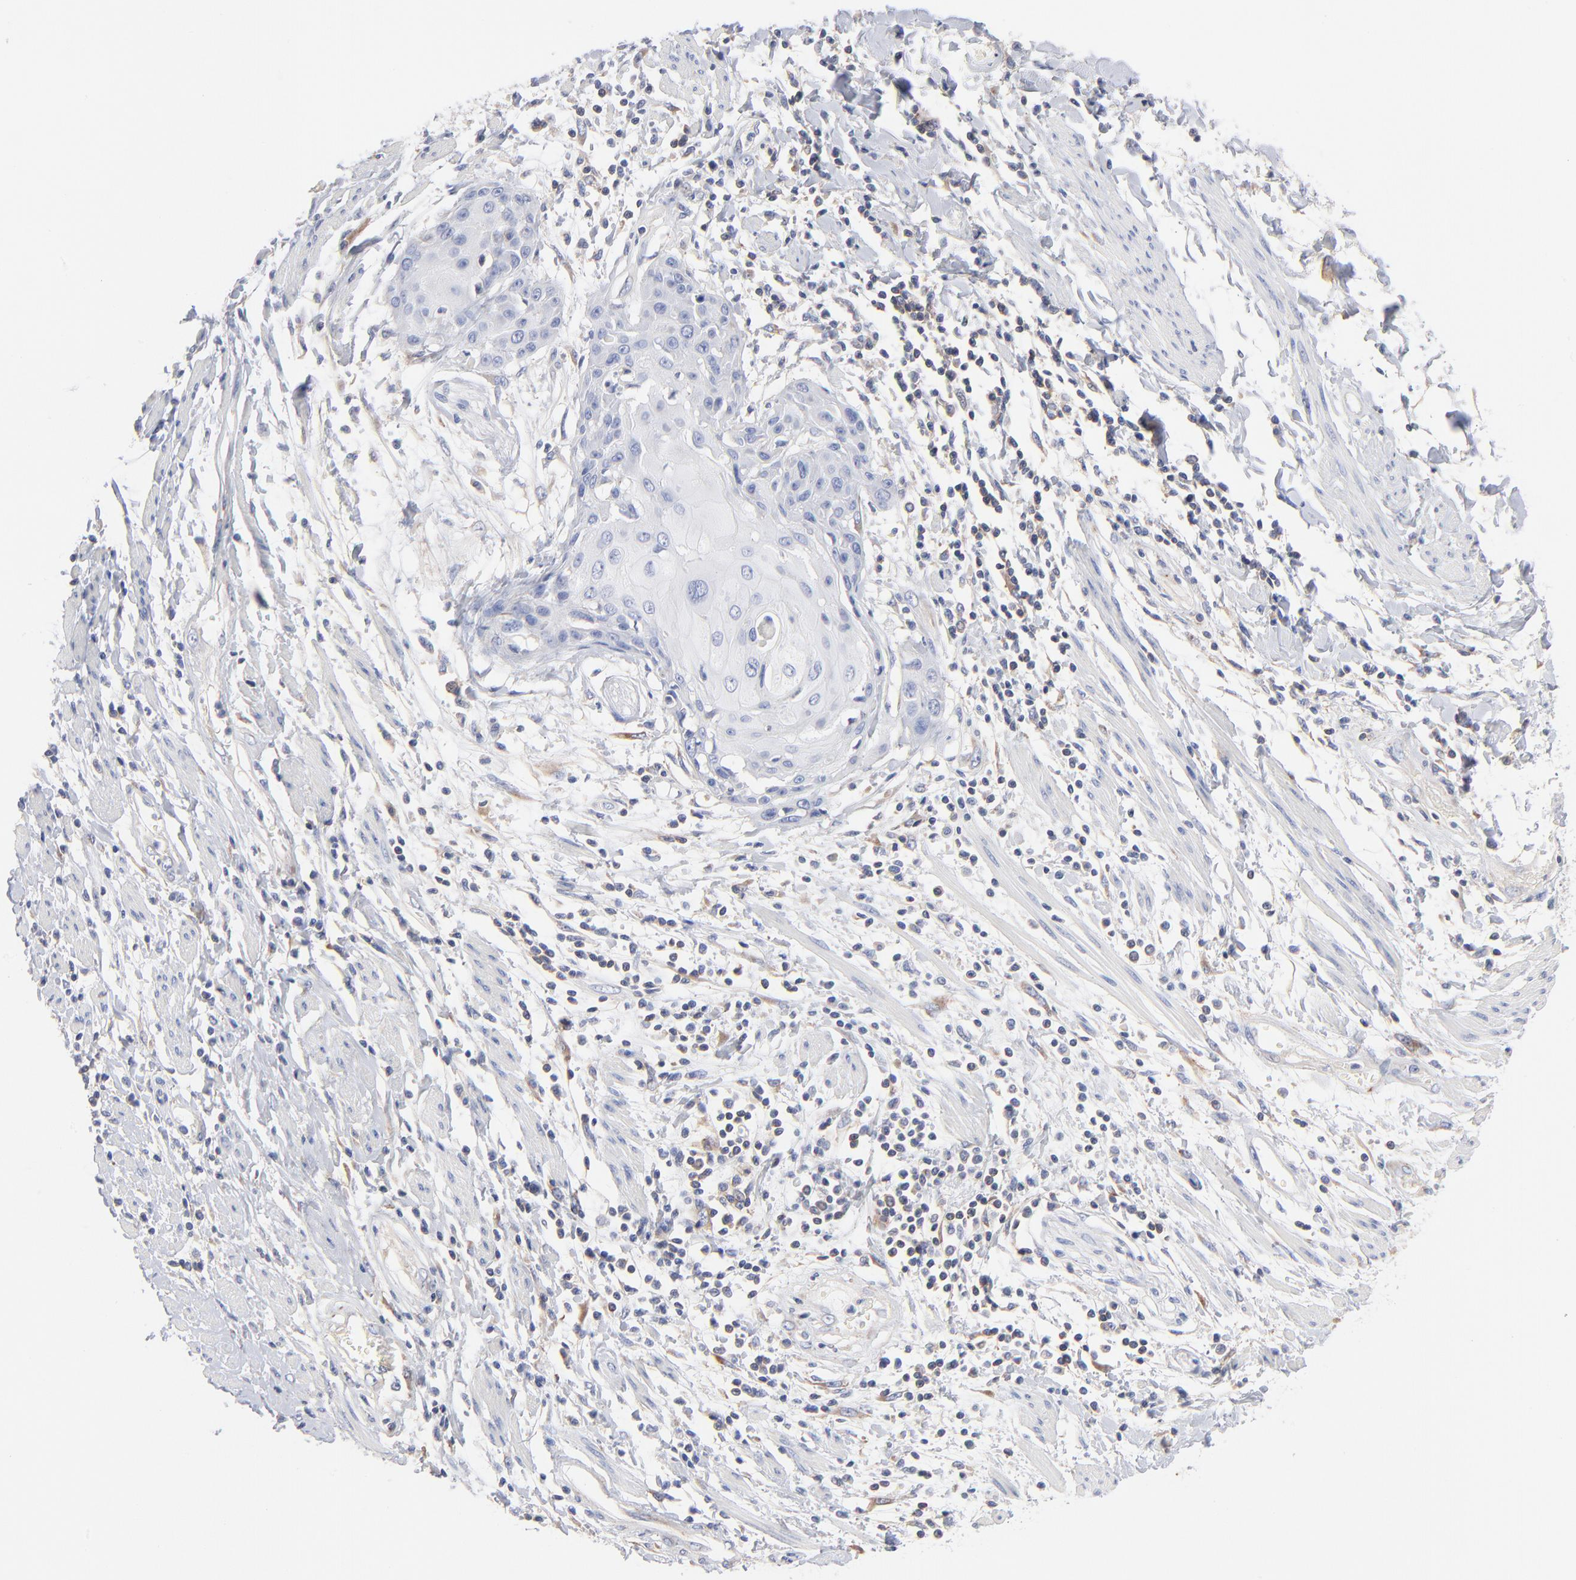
{"staining": {"intensity": "negative", "quantity": "none", "location": "none"}, "tissue": "cervical cancer", "cell_type": "Tumor cells", "image_type": "cancer", "snomed": [{"axis": "morphology", "description": "Squamous cell carcinoma, NOS"}, {"axis": "topography", "description": "Cervix"}], "caption": "An immunohistochemistry (IHC) micrograph of cervical cancer is shown. There is no staining in tumor cells of cervical cancer. The staining was performed using DAB to visualize the protein expression in brown, while the nuclei were stained in blue with hematoxylin (Magnification: 20x).", "gene": "SEPTIN6", "patient": {"sex": "female", "age": 57}}